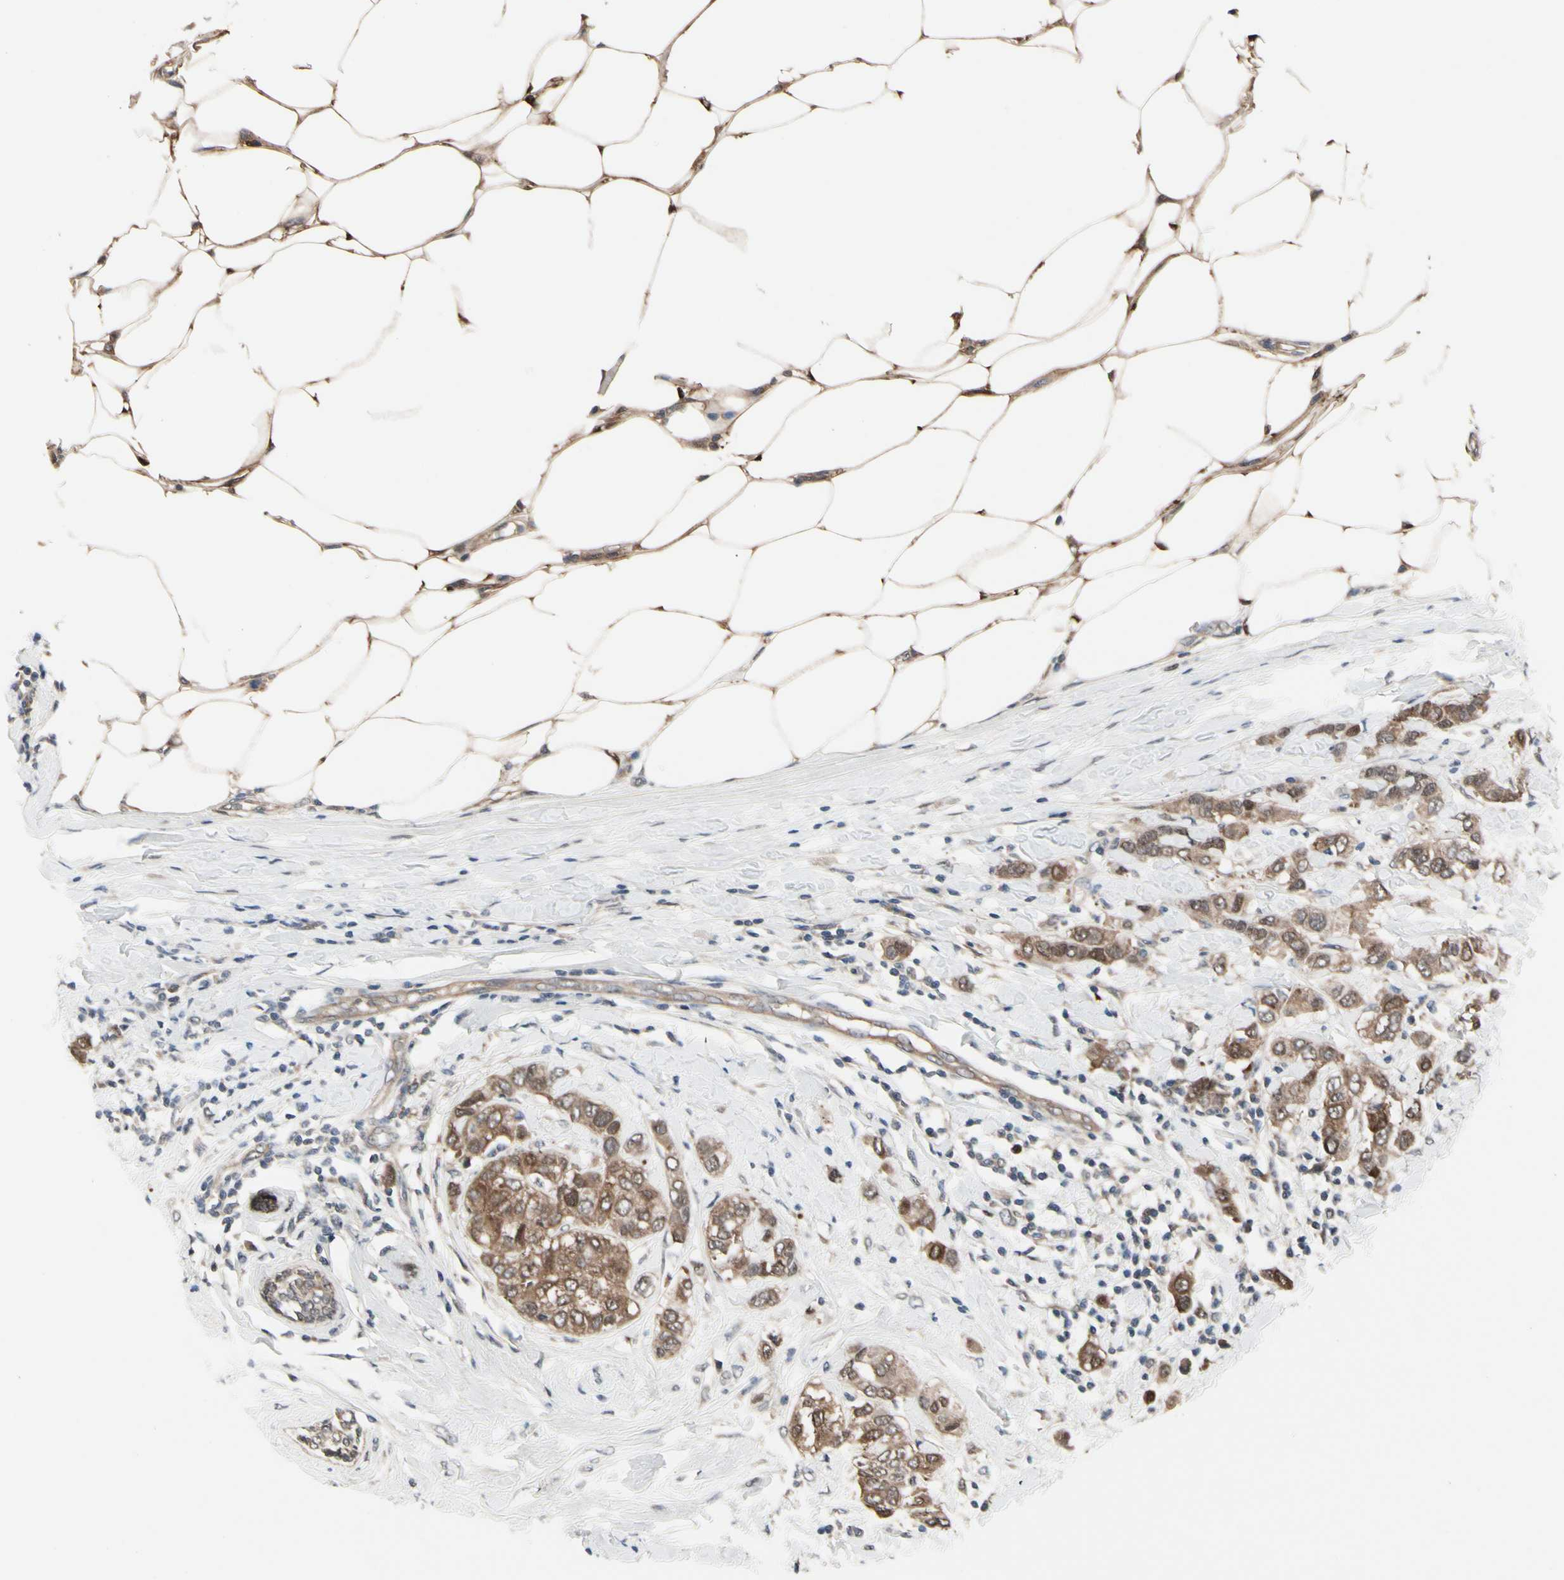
{"staining": {"intensity": "moderate", "quantity": ">75%", "location": "cytoplasmic/membranous"}, "tissue": "breast cancer", "cell_type": "Tumor cells", "image_type": "cancer", "snomed": [{"axis": "morphology", "description": "Duct carcinoma"}, {"axis": "topography", "description": "Breast"}], "caption": "Breast invasive ductal carcinoma tissue exhibits moderate cytoplasmic/membranous positivity in approximately >75% of tumor cells", "gene": "PRDX6", "patient": {"sex": "female", "age": 50}}